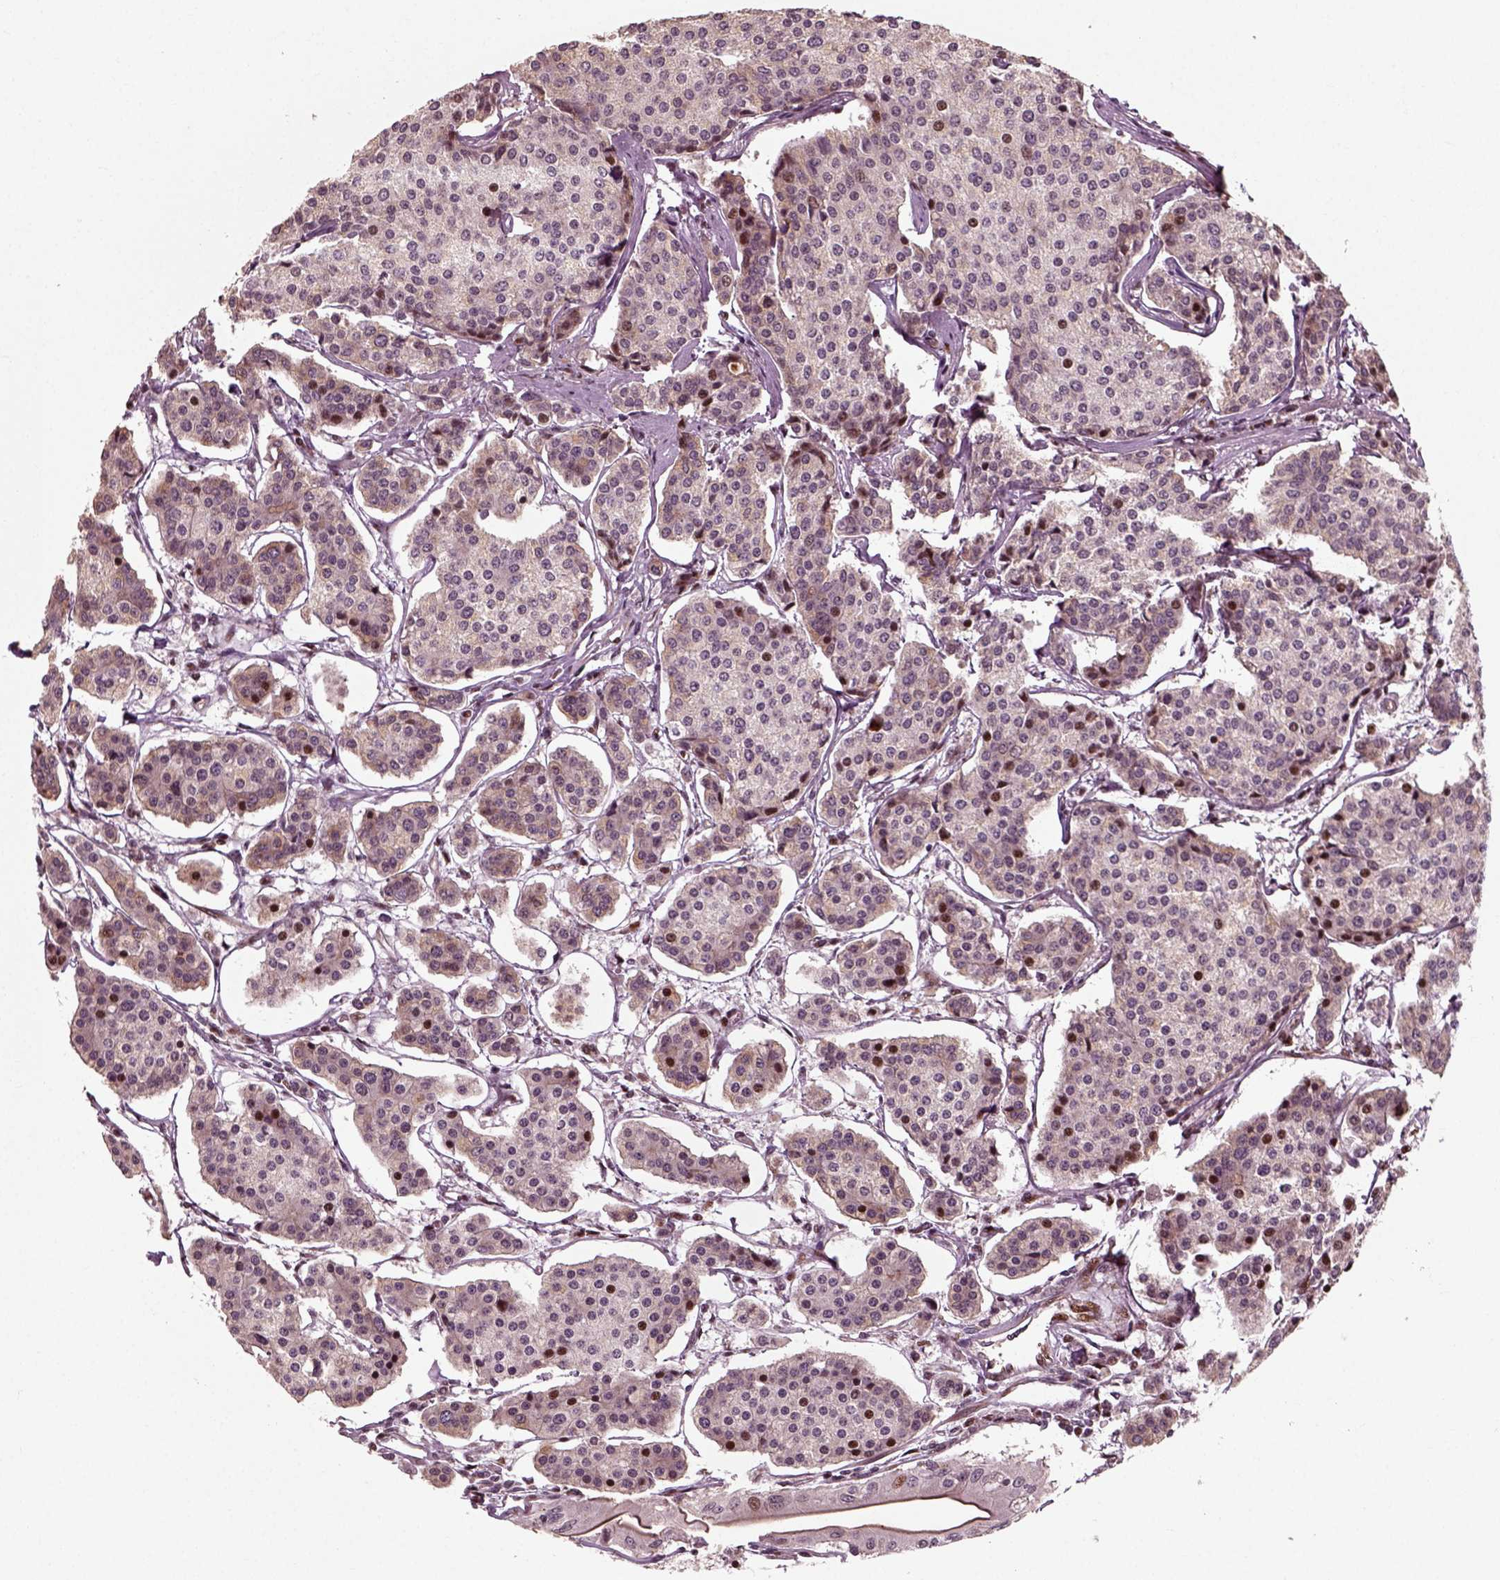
{"staining": {"intensity": "strong", "quantity": "<25%", "location": "nuclear"}, "tissue": "carcinoid", "cell_type": "Tumor cells", "image_type": "cancer", "snomed": [{"axis": "morphology", "description": "Carcinoid, malignant, NOS"}, {"axis": "topography", "description": "Small intestine"}], "caption": "About <25% of tumor cells in human carcinoid demonstrate strong nuclear protein positivity as visualized by brown immunohistochemical staining.", "gene": "CDC14A", "patient": {"sex": "female", "age": 65}}